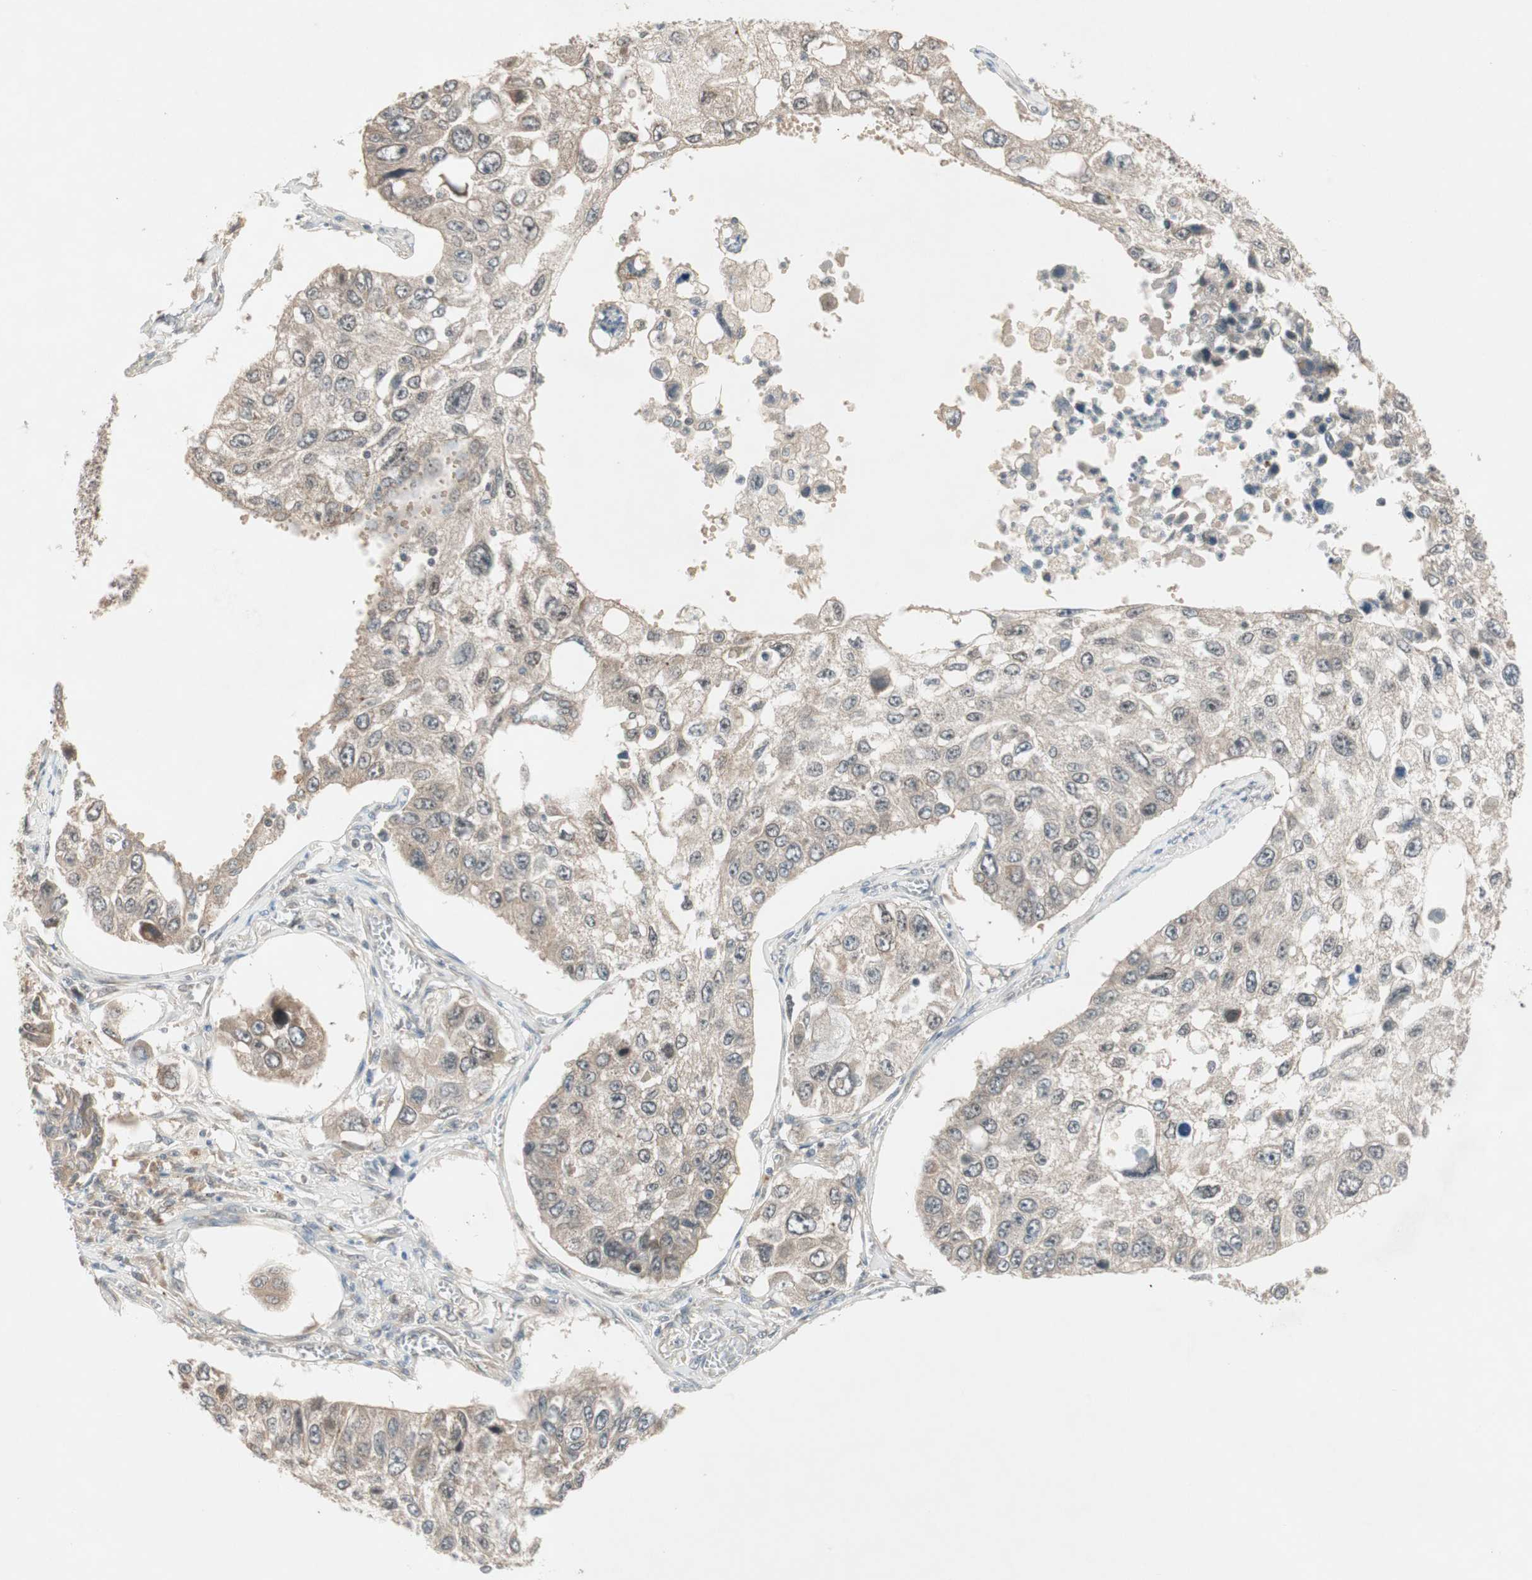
{"staining": {"intensity": "weak", "quantity": "25%-75%", "location": "cytoplasmic/membranous"}, "tissue": "lung cancer", "cell_type": "Tumor cells", "image_type": "cancer", "snomed": [{"axis": "morphology", "description": "Squamous cell carcinoma, NOS"}, {"axis": "topography", "description": "Lung"}], "caption": "Approximately 25%-75% of tumor cells in human lung cancer reveal weak cytoplasmic/membranous protein staining as visualized by brown immunohistochemical staining.", "gene": "PGBD1", "patient": {"sex": "male", "age": 71}}